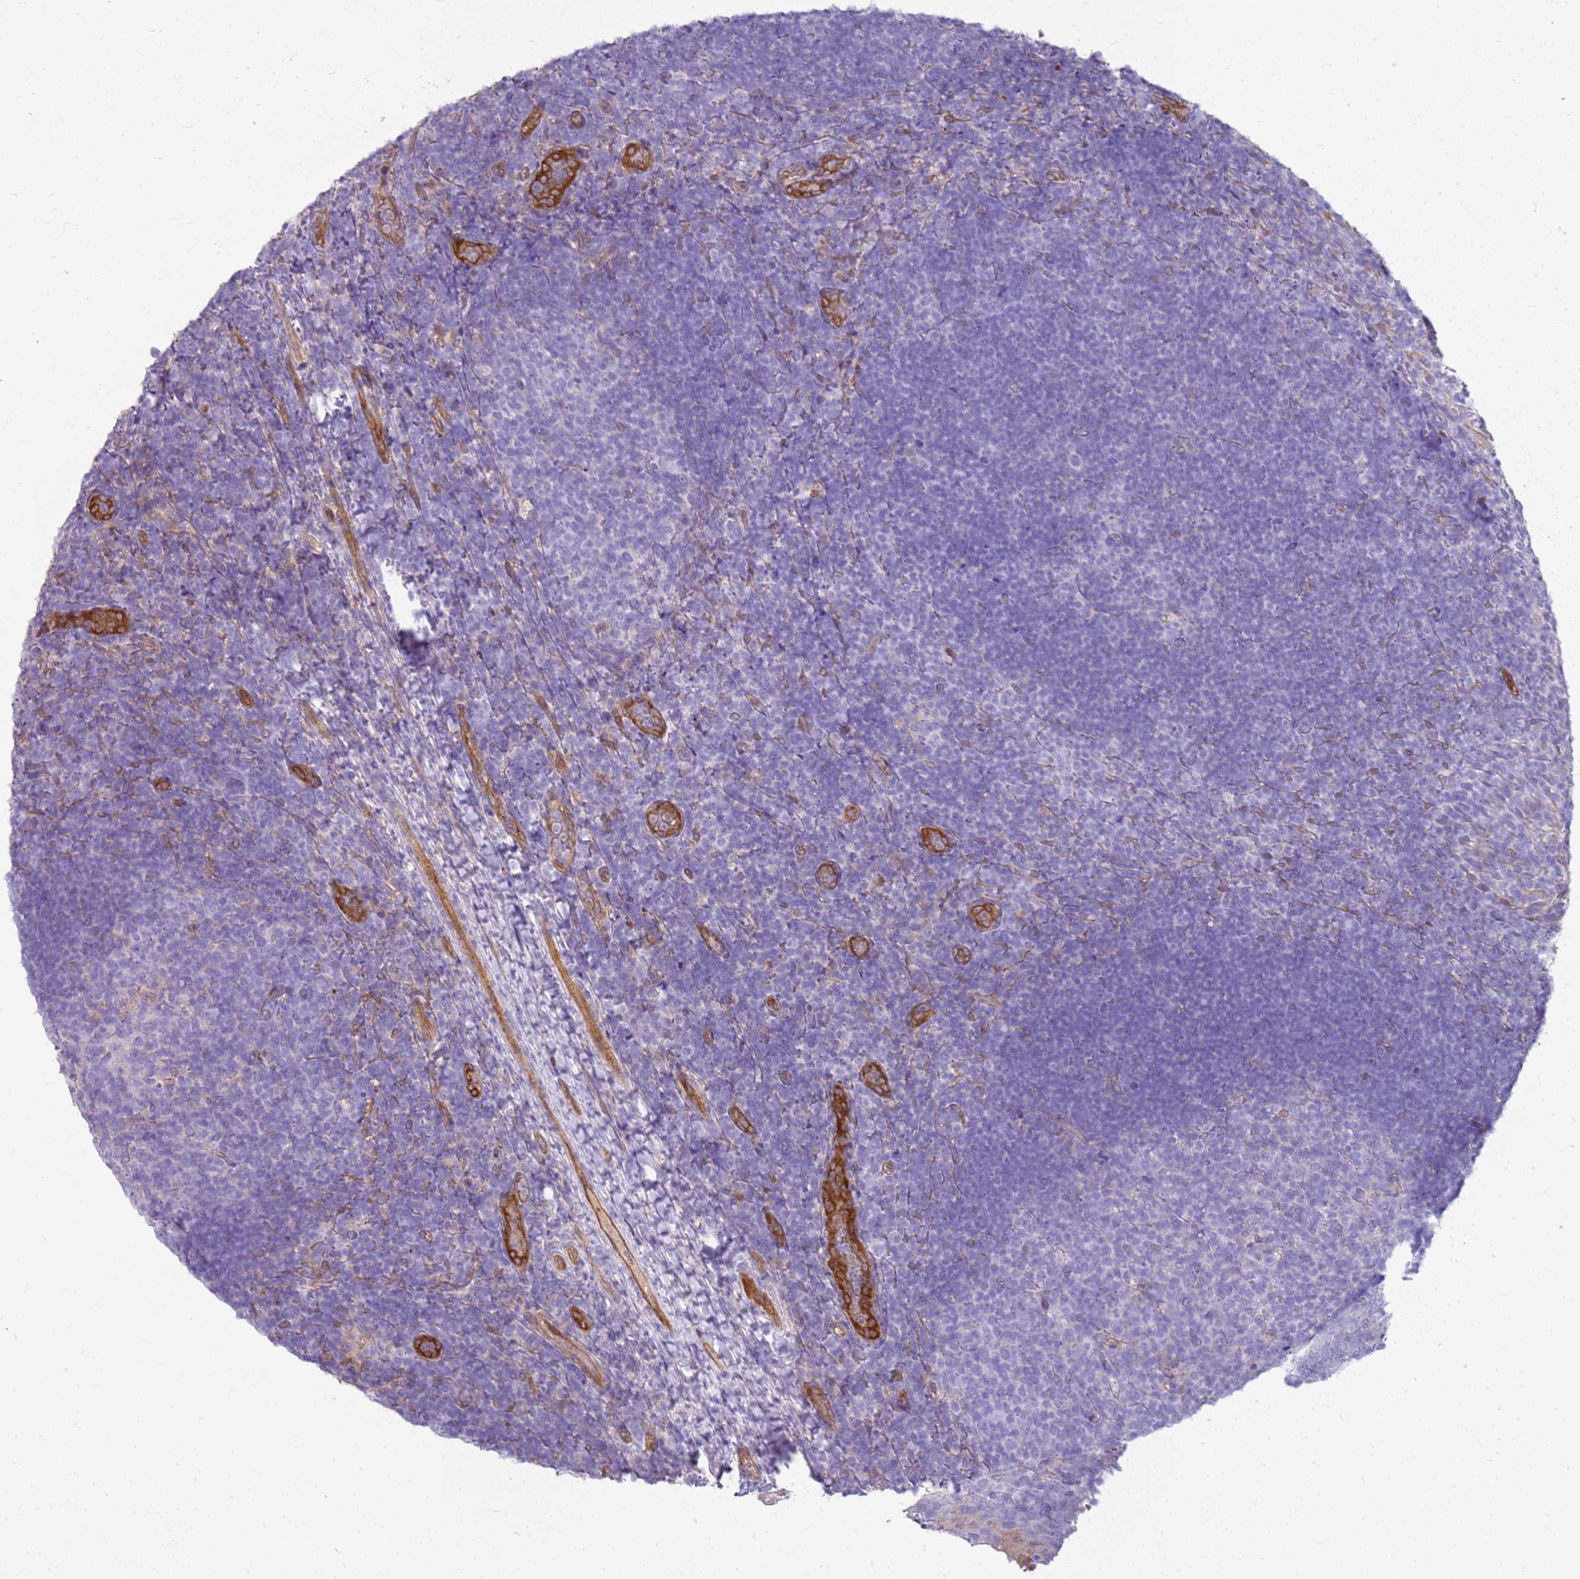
{"staining": {"intensity": "negative", "quantity": "none", "location": "none"}, "tissue": "tonsil", "cell_type": "Germinal center cells", "image_type": "normal", "snomed": [{"axis": "morphology", "description": "Normal tissue, NOS"}, {"axis": "topography", "description": "Tonsil"}], "caption": "DAB (3,3'-diaminobenzidine) immunohistochemical staining of unremarkable tonsil exhibits no significant staining in germinal center cells.", "gene": "SULT1E1", "patient": {"sex": "female", "age": 10}}